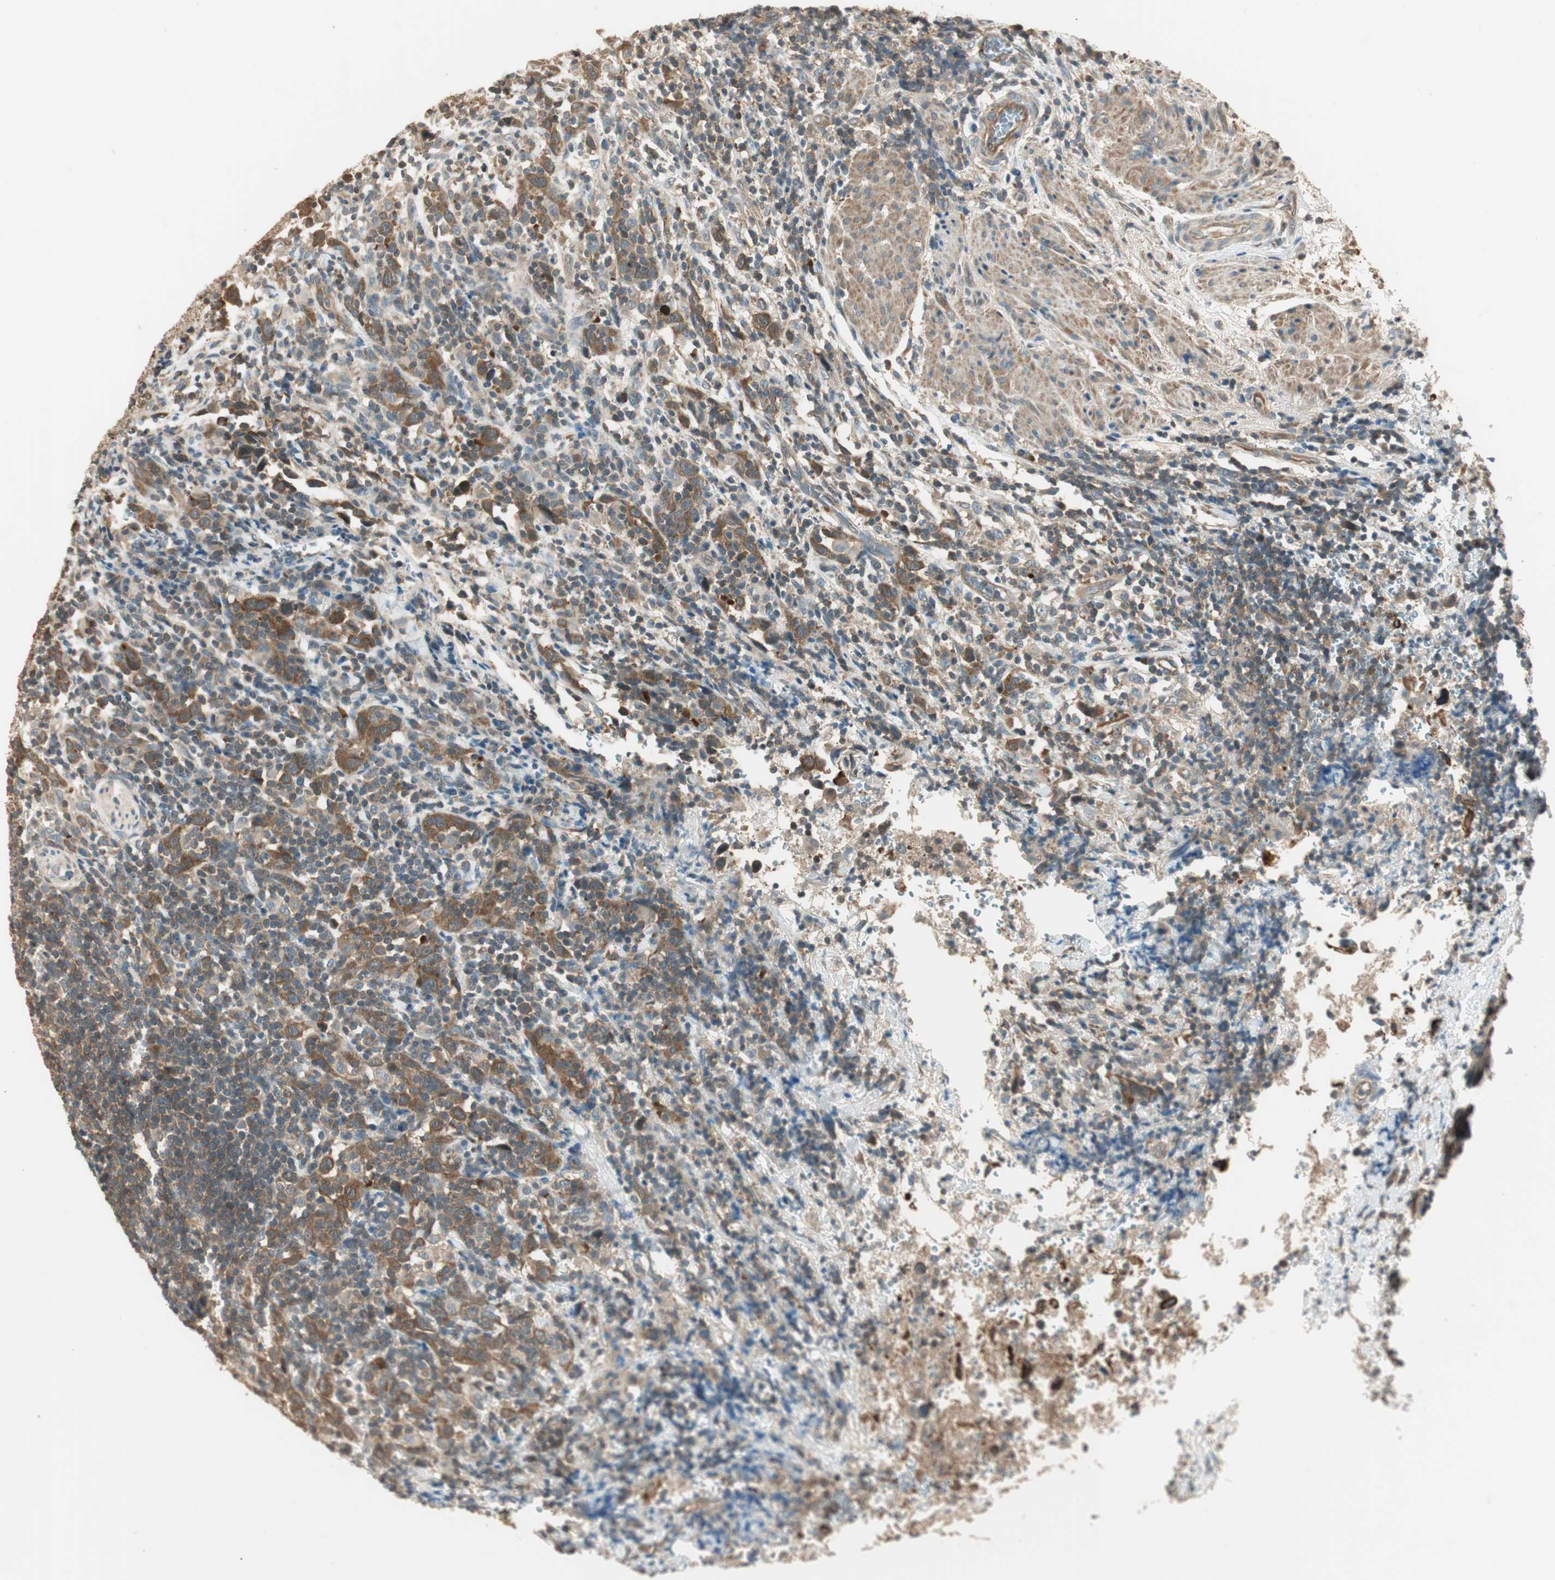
{"staining": {"intensity": "moderate", "quantity": ">75%", "location": "cytoplasmic/membranous"}, "tissue": "urothelial cancer", "cell_type": "Tumor cells", "image_type": "cancer", "snomed": [{"axis": "morphology", "description": "Urothelial carcinoma, High grade"}, {"axis": "topography", "description": "Urinary bladder"}], "caption": "The histopathology image exhibits immunohistochemical staining of urothelial cancer. There is moderate cytoplasmic/membranous staining is appreciated in about >75% of tumor cells.", "gene": "PFDN5", "patient": {"sex": "male", "age": 61}}